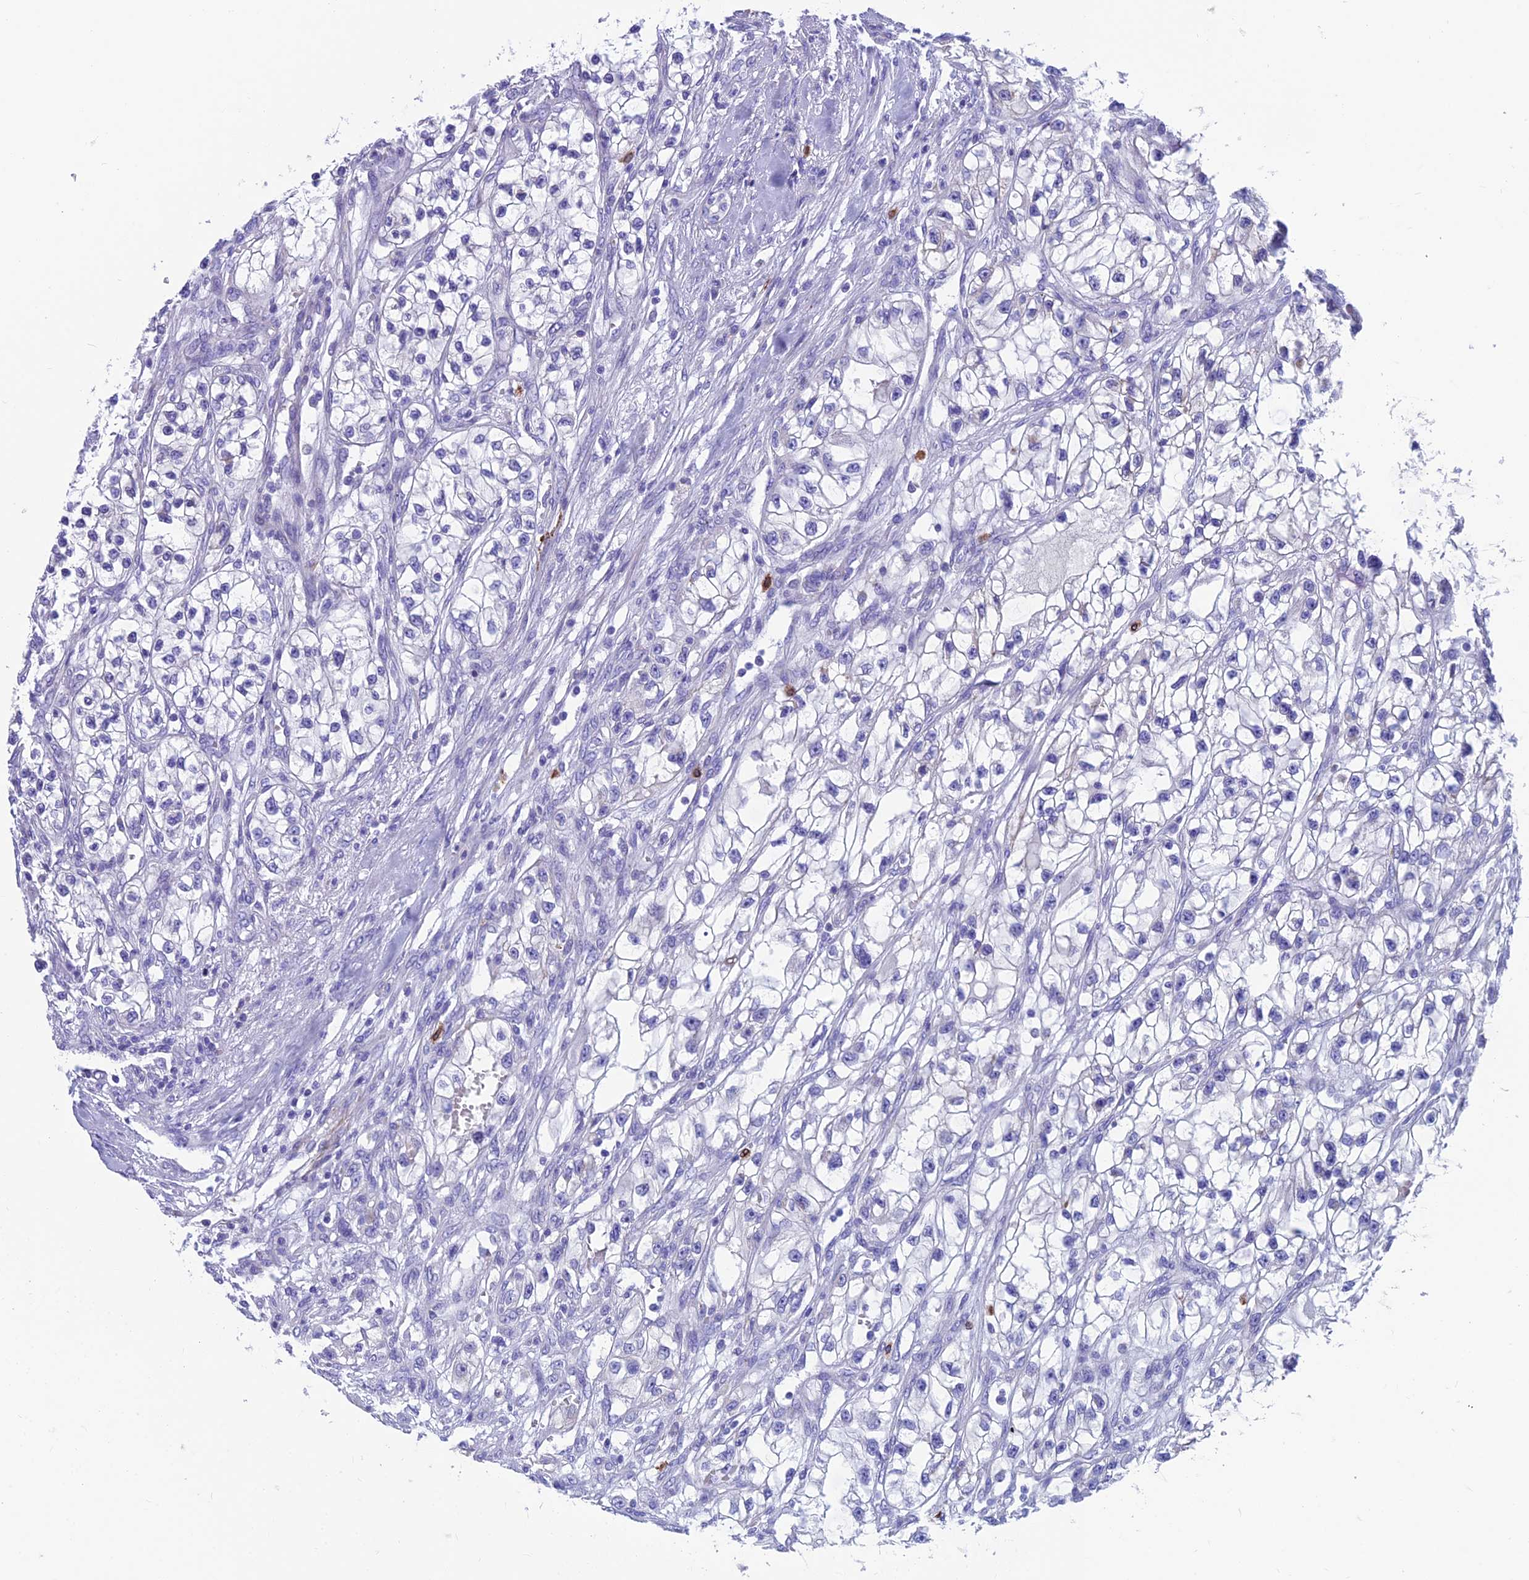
{"staining": {"intensity": "negative", "quantity": "none", "location": "none"}, "tissue": "renal cancer", "cell_type": "Tumor cells", "image_type": "cancer", "snomed": [{"axis": "morphology", "description": "Adenocarcinoma, NOS"}, {"axis": "topography", "description": "Kidney"}], "caption": "Renal cancer (adenocarcinoma) stained for a protein using IHC displays no expression tumor cells.", "gene": "GNG11", "patient": {"sex": "female", "age": 57}}